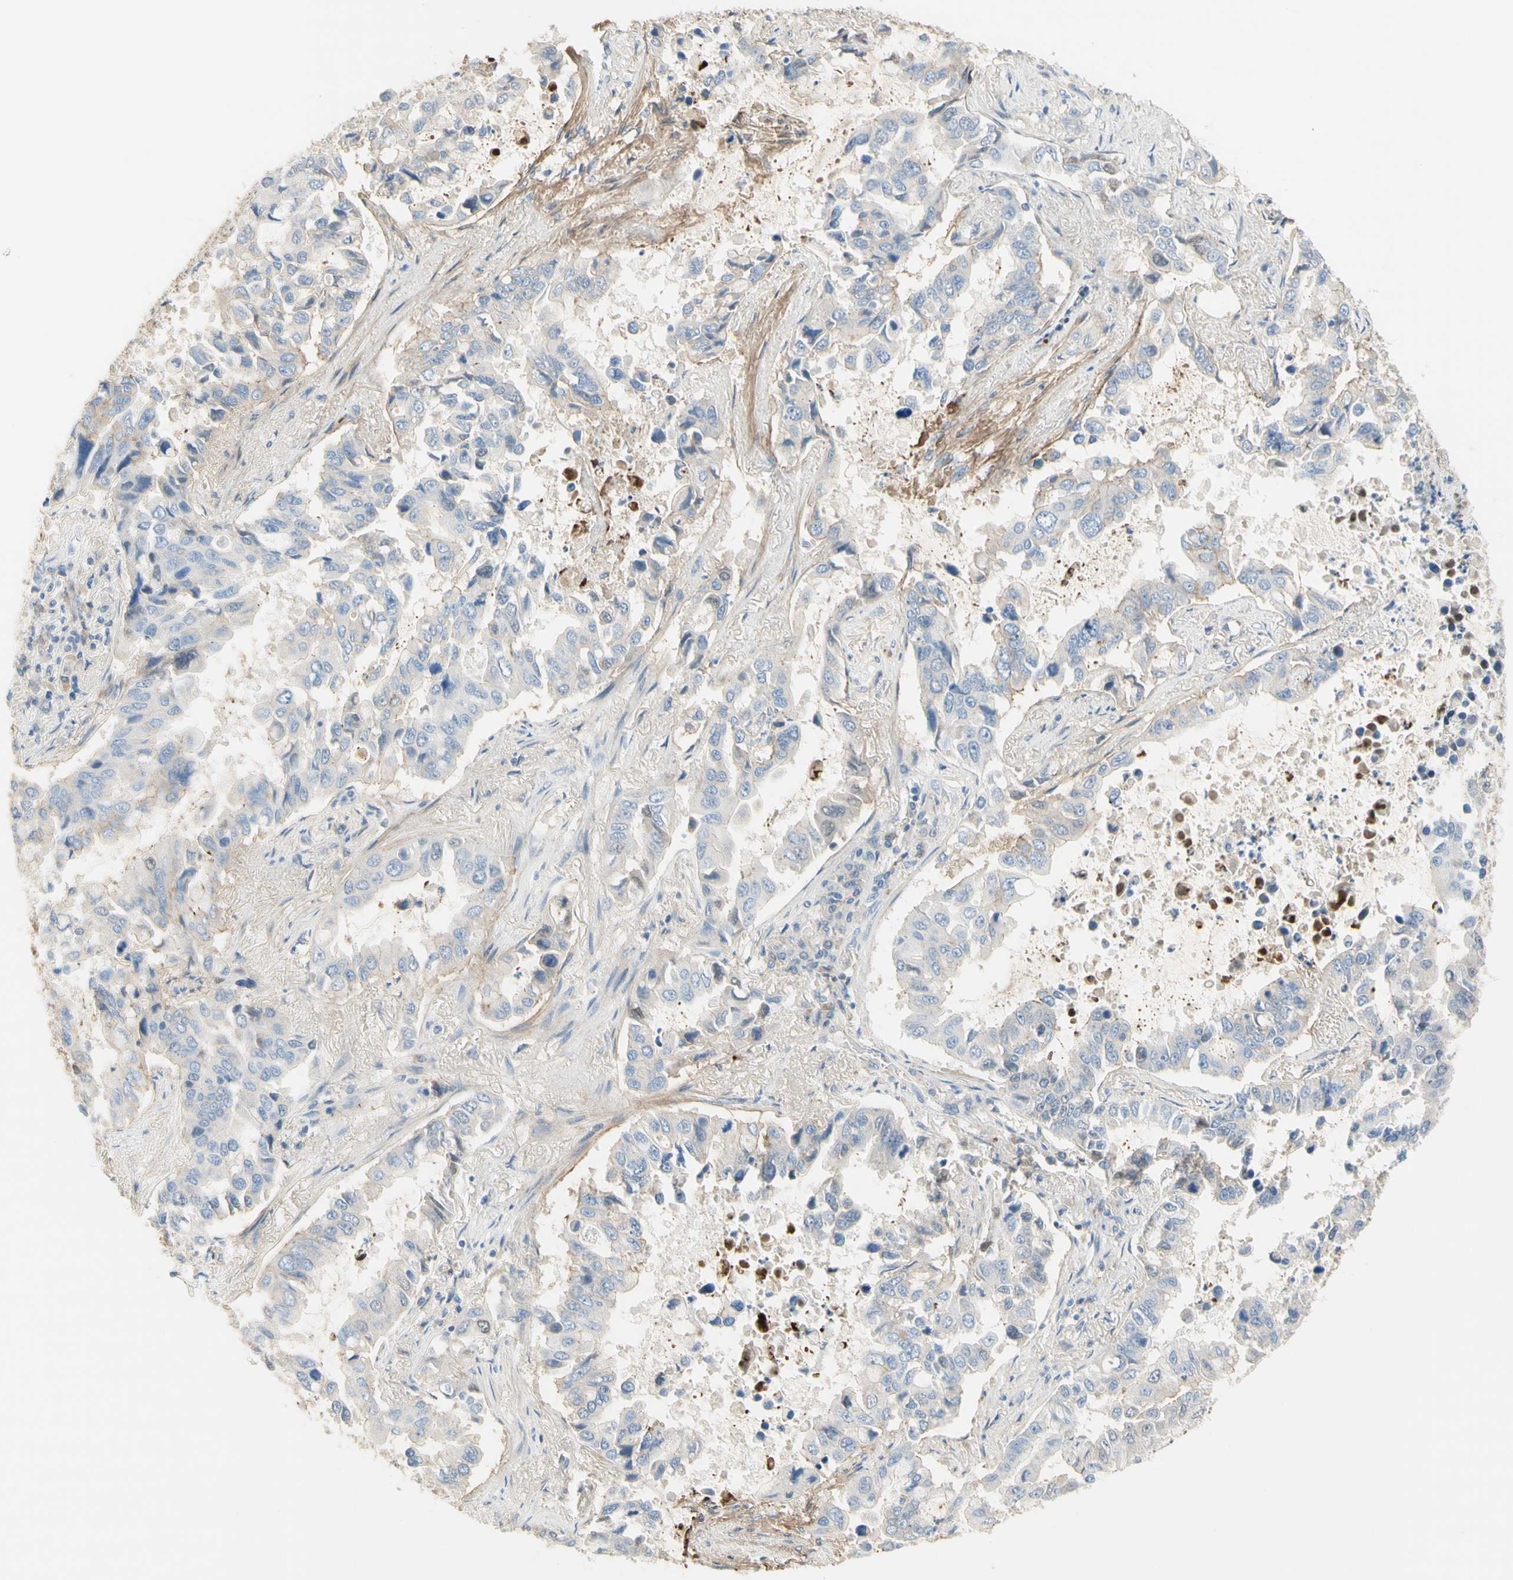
{"staining": {"intensity": "weak", "quantity": "<25%", "location": "cytoplasmic/membranous"}, "tissue": "lung cancer", "cell_type": "Tumor cells", "image_type": "cancer", "snomed": [{"axis": "morphology", "description": "Adenocarcinoma, NOS"}, {"axis": "topography", "description": "Lung"}], "caption": "This is an immunohistochemistry (IHC) histopathology image of lung cancer. There is no expression in tumor cells.", "gene": "NECTIN4", "patient": {"sex": "male", "age": 64}}